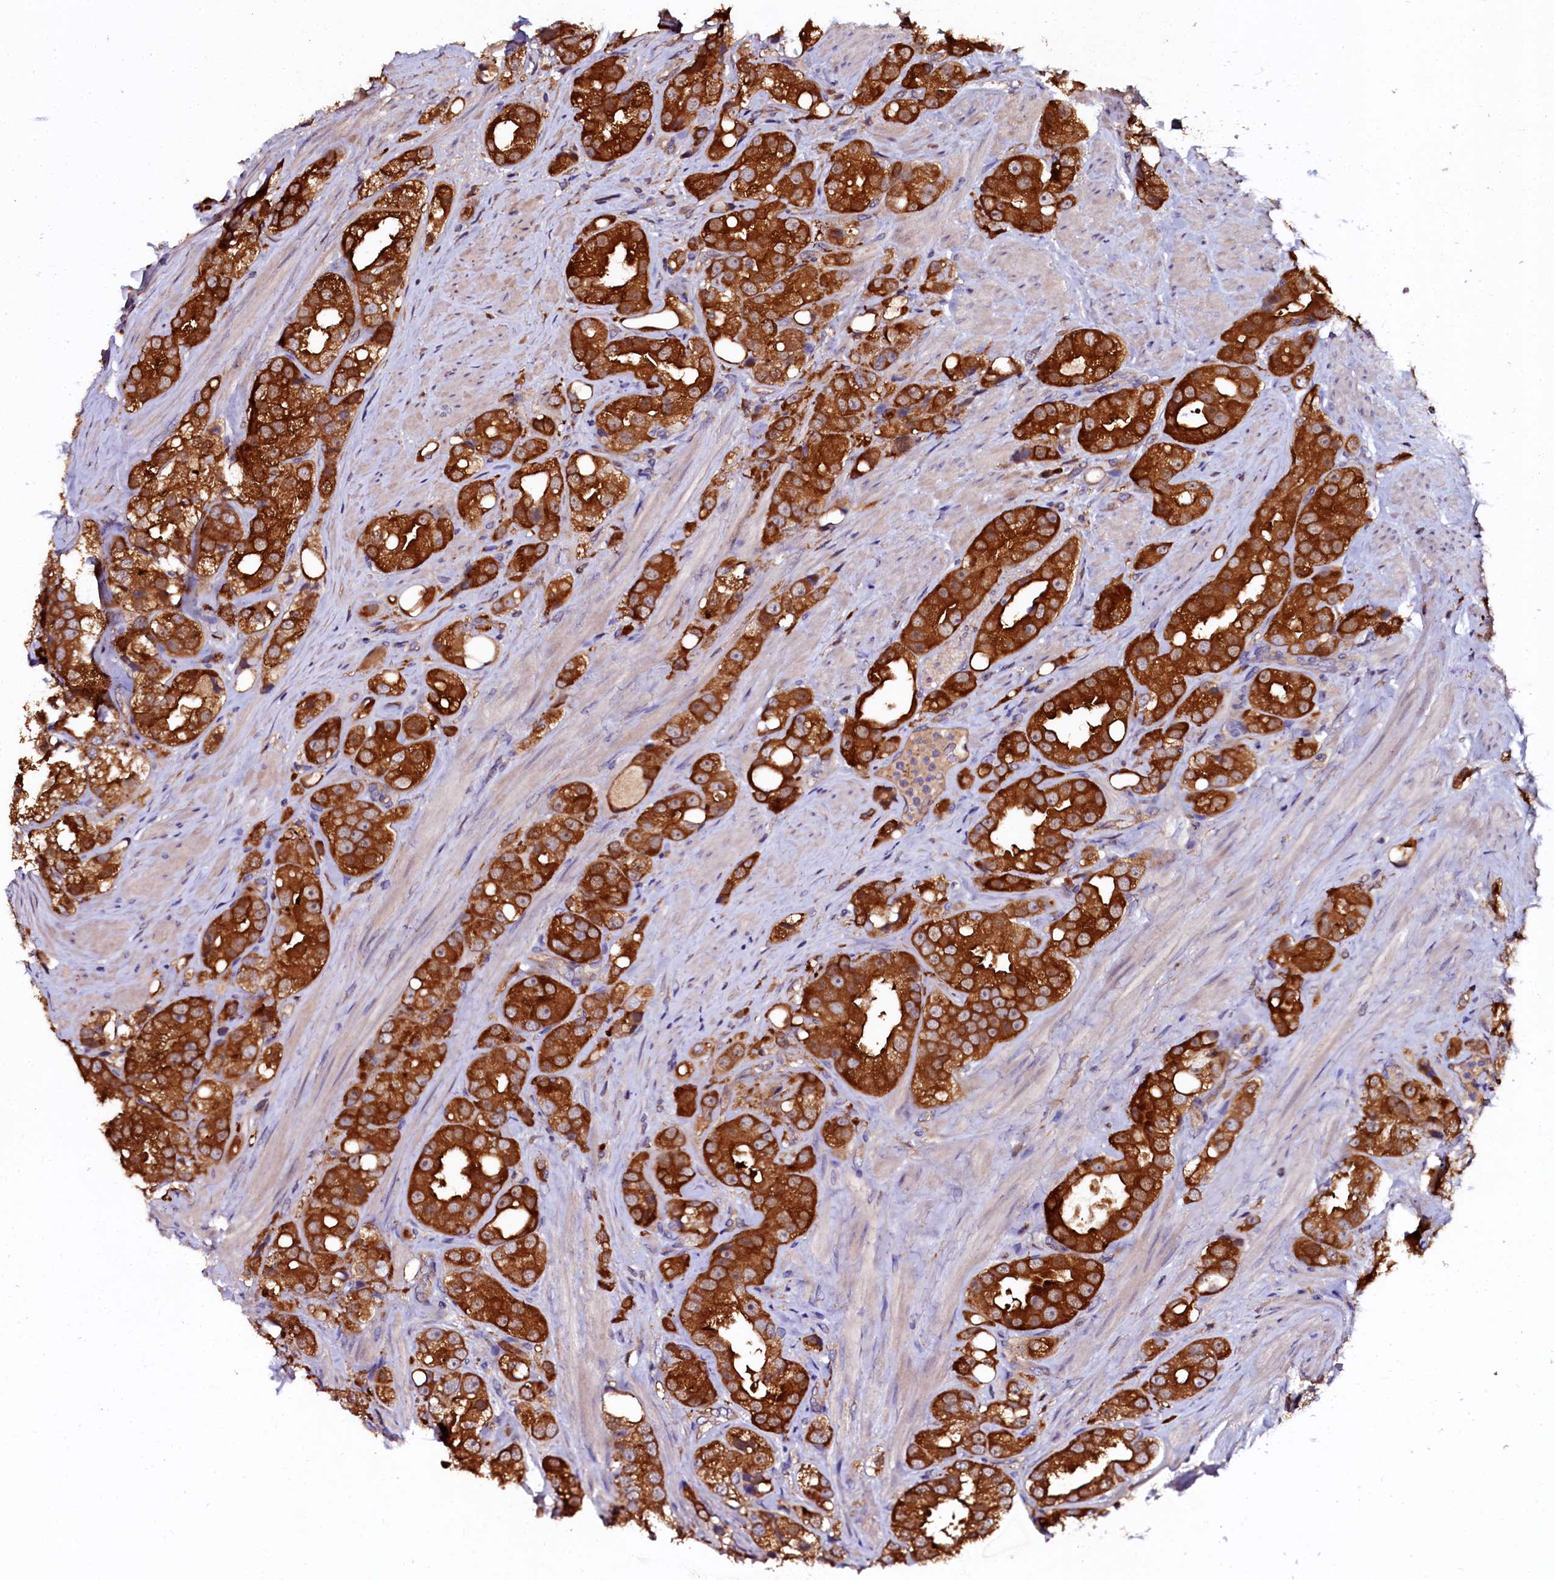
{"staining": {"intensity": "strong", "quantity": ">75%", "location": "cytoplasmic/membranous"}, "tissue": "prostate cancer", "cell_type": "Tumor cells", "image_type": "cancer", "snomed": [{"axis": "morphology", "description": "Adenocarcinoma, NOS"}, {"axis": "topography", "description": "Prostate"}], "caption": "Immunohistochemistry (IHC) image of neoplastic tissue: human prostate cancer stained using immunohistochemistry exhibits high levels of strong protein expression localized specifically in the cytoplasmic/membranous of tumor cells, appearing as a cytoplasmic/membranous brown color.", "gene": "APPL2", "patient": {"sex": "male", "age": 79}}